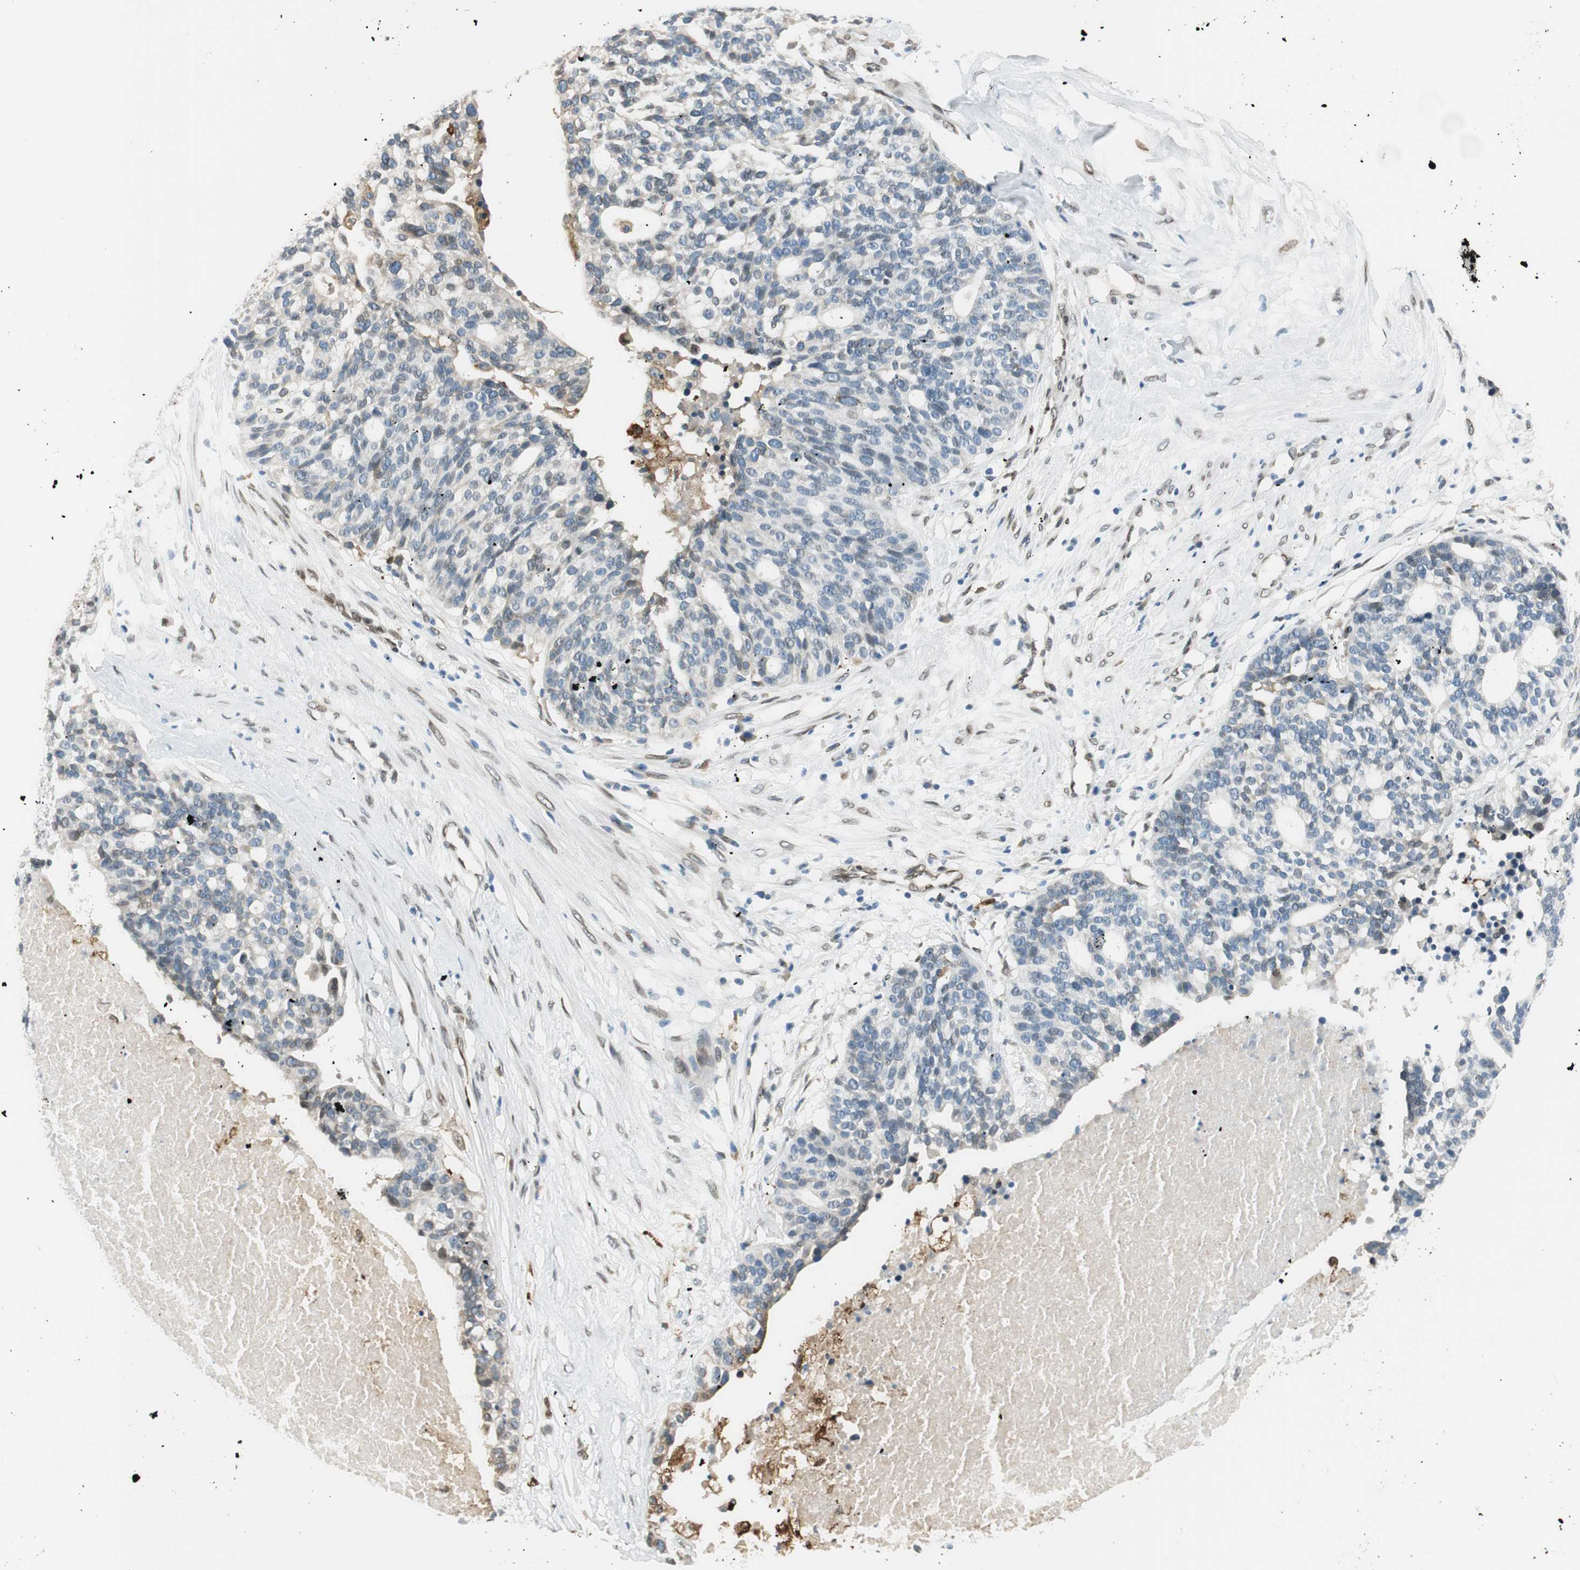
{"staining": {"intensity": "weak", "quantity": "<25%", "location": "nuclear"}, "tissue": "ovarian cancer", "cell_type": "Tumor cells", "image_type": "cancer", "snomed": [{"axis": "morphology", "description": "Cystadenocarcinoma, serous, NOS"}, {"axis": "topography", "description": "Ovary"}], "caption": "Immunohistochemistry (IHC) histopathology image of ovarian cancer (serous cystadenocarcinoma) stained for a protein (brown), which reveals no positivity in tumor cells.", "gene": "TMEM260", "patient": {"sex": "female", "age": 59}}